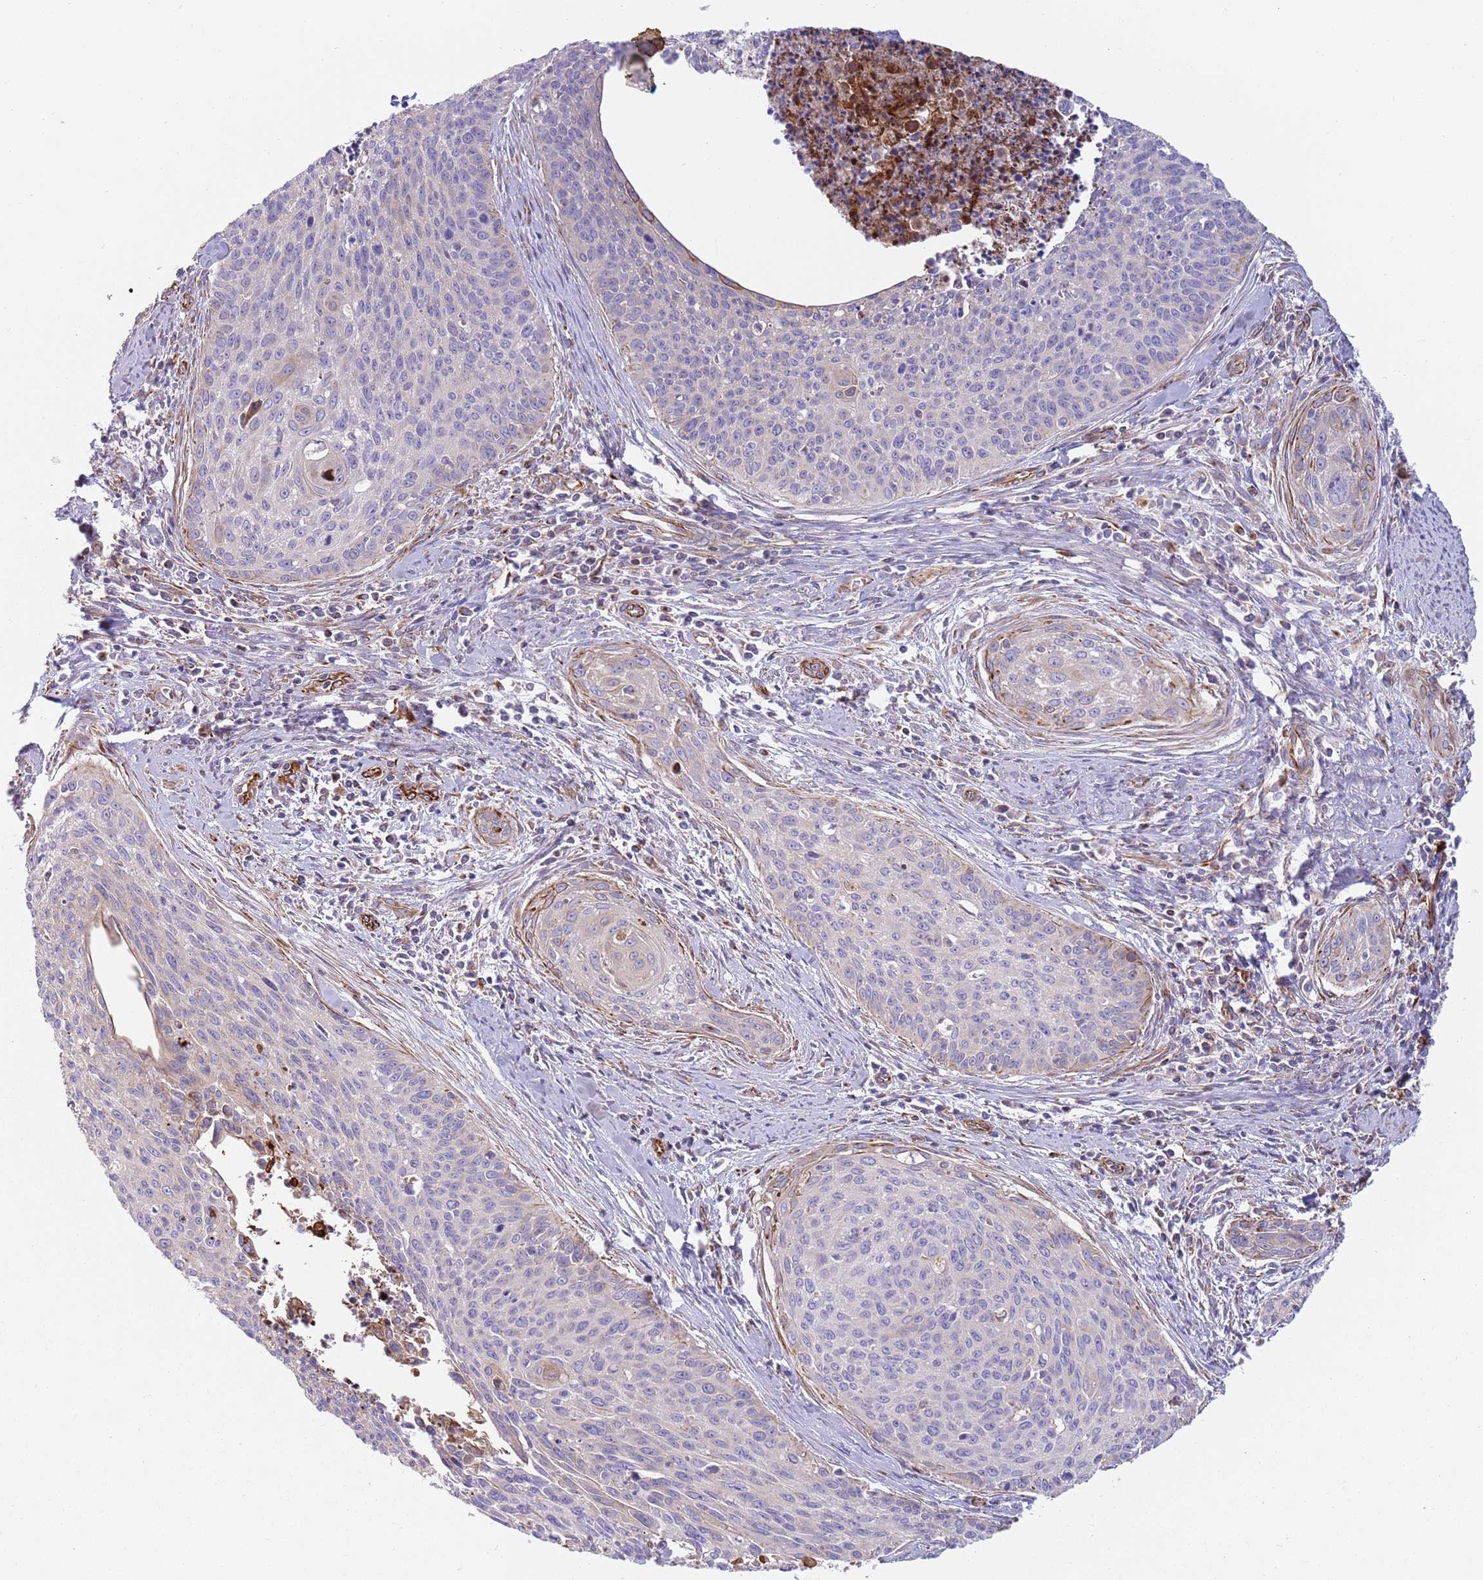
{"staining": {"intensity": "negative", "quantity": "none", "location": "none"}, "tissue": "cervical cancer", "cell_type": "Tumor cells", "image_type": "cancer", "snomed": [{"axis": "morphology", "description": "Squamous cell carcinoma, NOS"}, {"axis": "topography", "description": "Cervix"}], "caption": "Tumor cells show no significant protein staining in cervical cancer (squamous cell carcinoma).", "gene": "MOGAT1", "patient": {"sex": "female", "age": 55}}